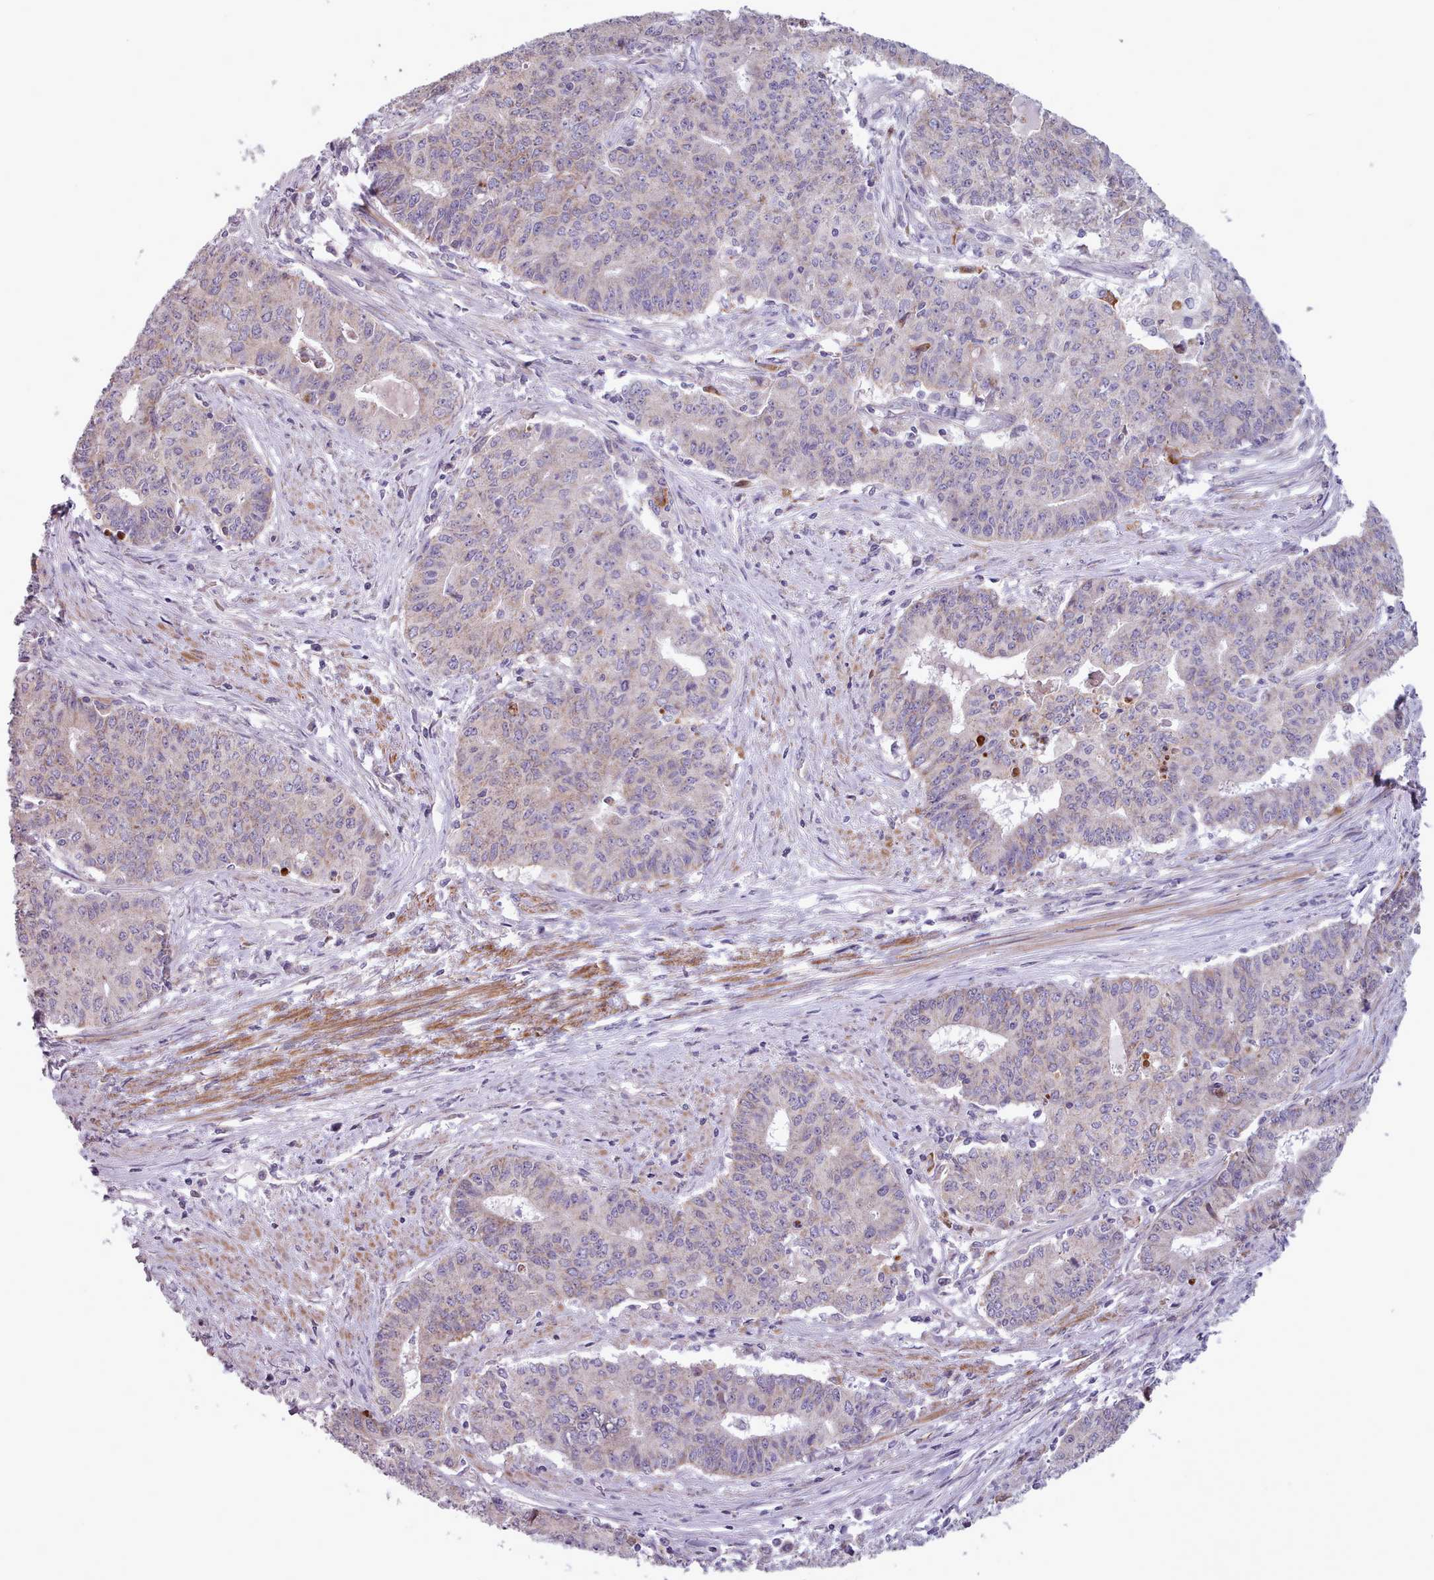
{"staining": {"intensity": "negative", "quantity": "none", "location": "none"}, "tissue": "endometrial cancer", "cell_type": "Tumor cells", "image_type": "cancer", "snomed": [{"axis": "morphology", "description": "Adenocarcinoma, NOS"}, {"axis": "topography", "description": "Endometrium"}], "caption": "Histopathology image shows no significant protein expression in tumor cells of adenocarcinoma (endometrial).", "gene": "AVL9", "patient": {"sex": "female", "age": 59}}